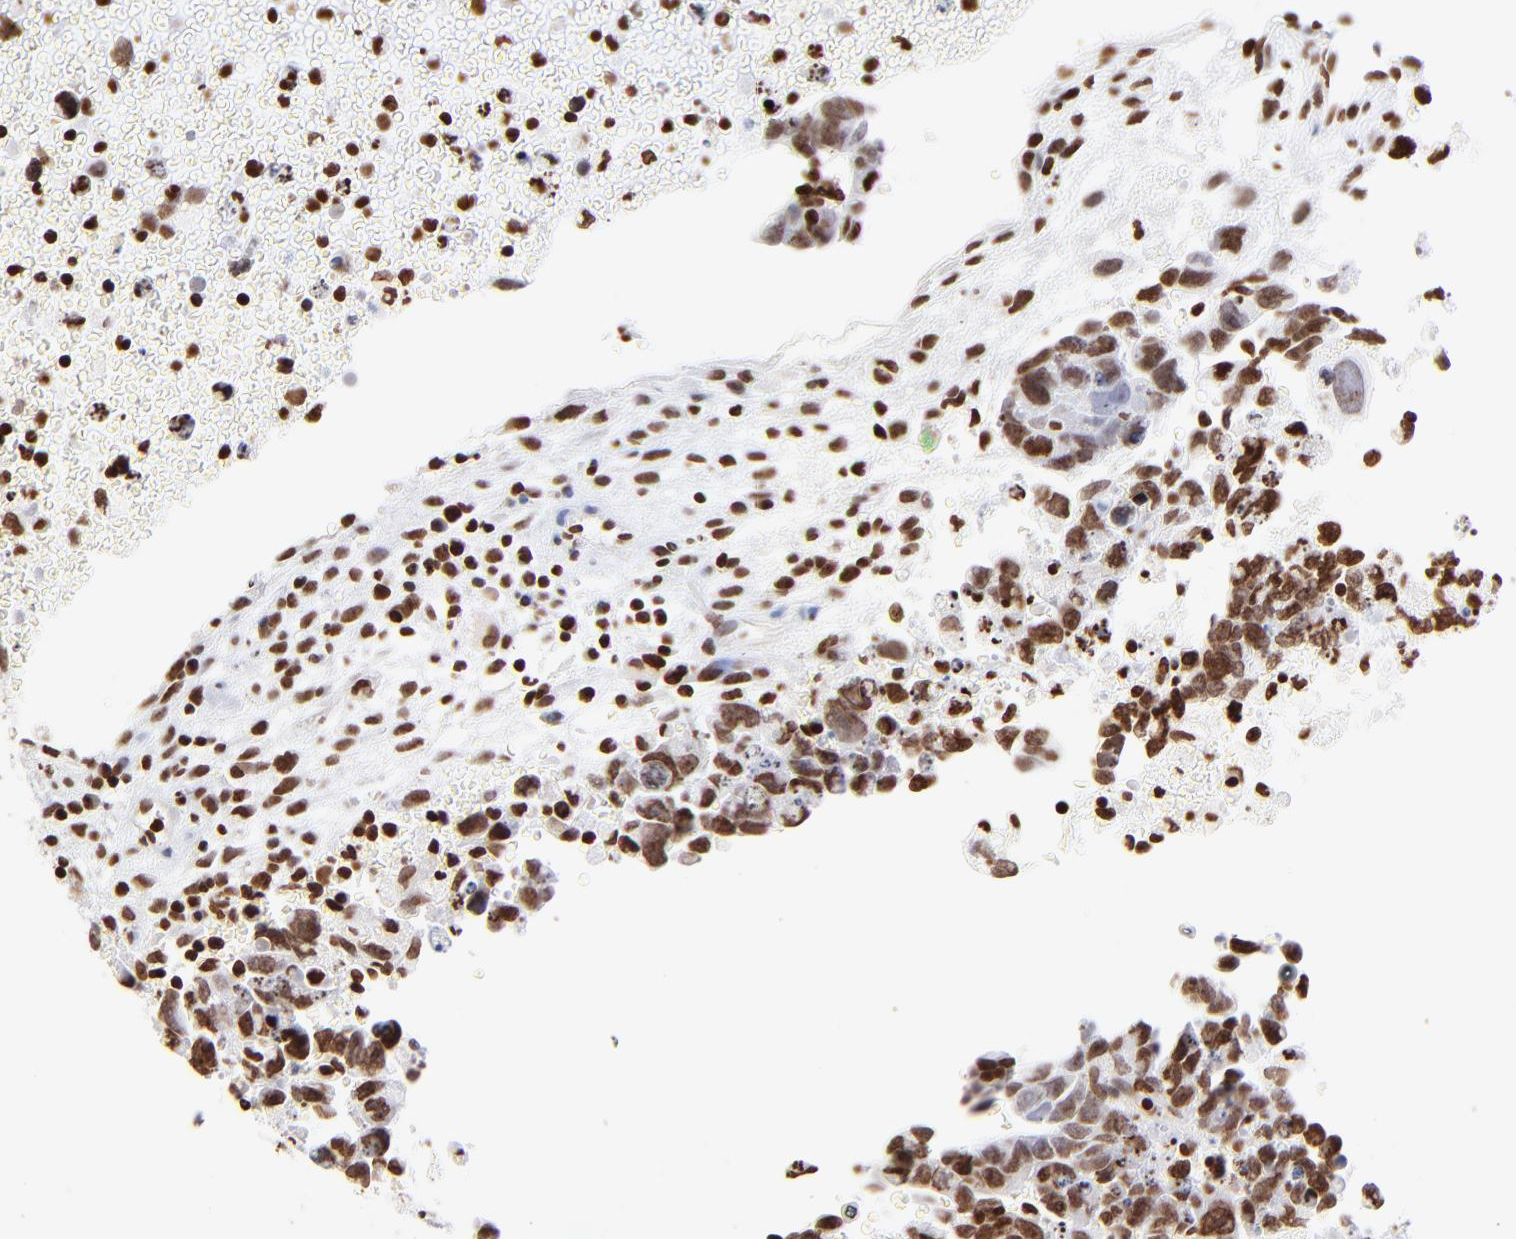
{"staining": {"intensity": "strong", "quantity": ">75%", "location": "nuclear"}, "tissue": "testis cancer", "cell_type": "Tumor cells", "image_type": "cancer", "snomed": [{"axis": "morphology", "description": "Carcinoma, Embryonal, NOS"}, {"axis": "topography", "description": "Testis"}], "caption": "Immunohistochemical staining of embryonal carcinoma (testis) shows strong nuclear protein staining in about >75% of tumor cells.", "gene": "RTL4", "patient": {"sex": "male", "age": 28}}